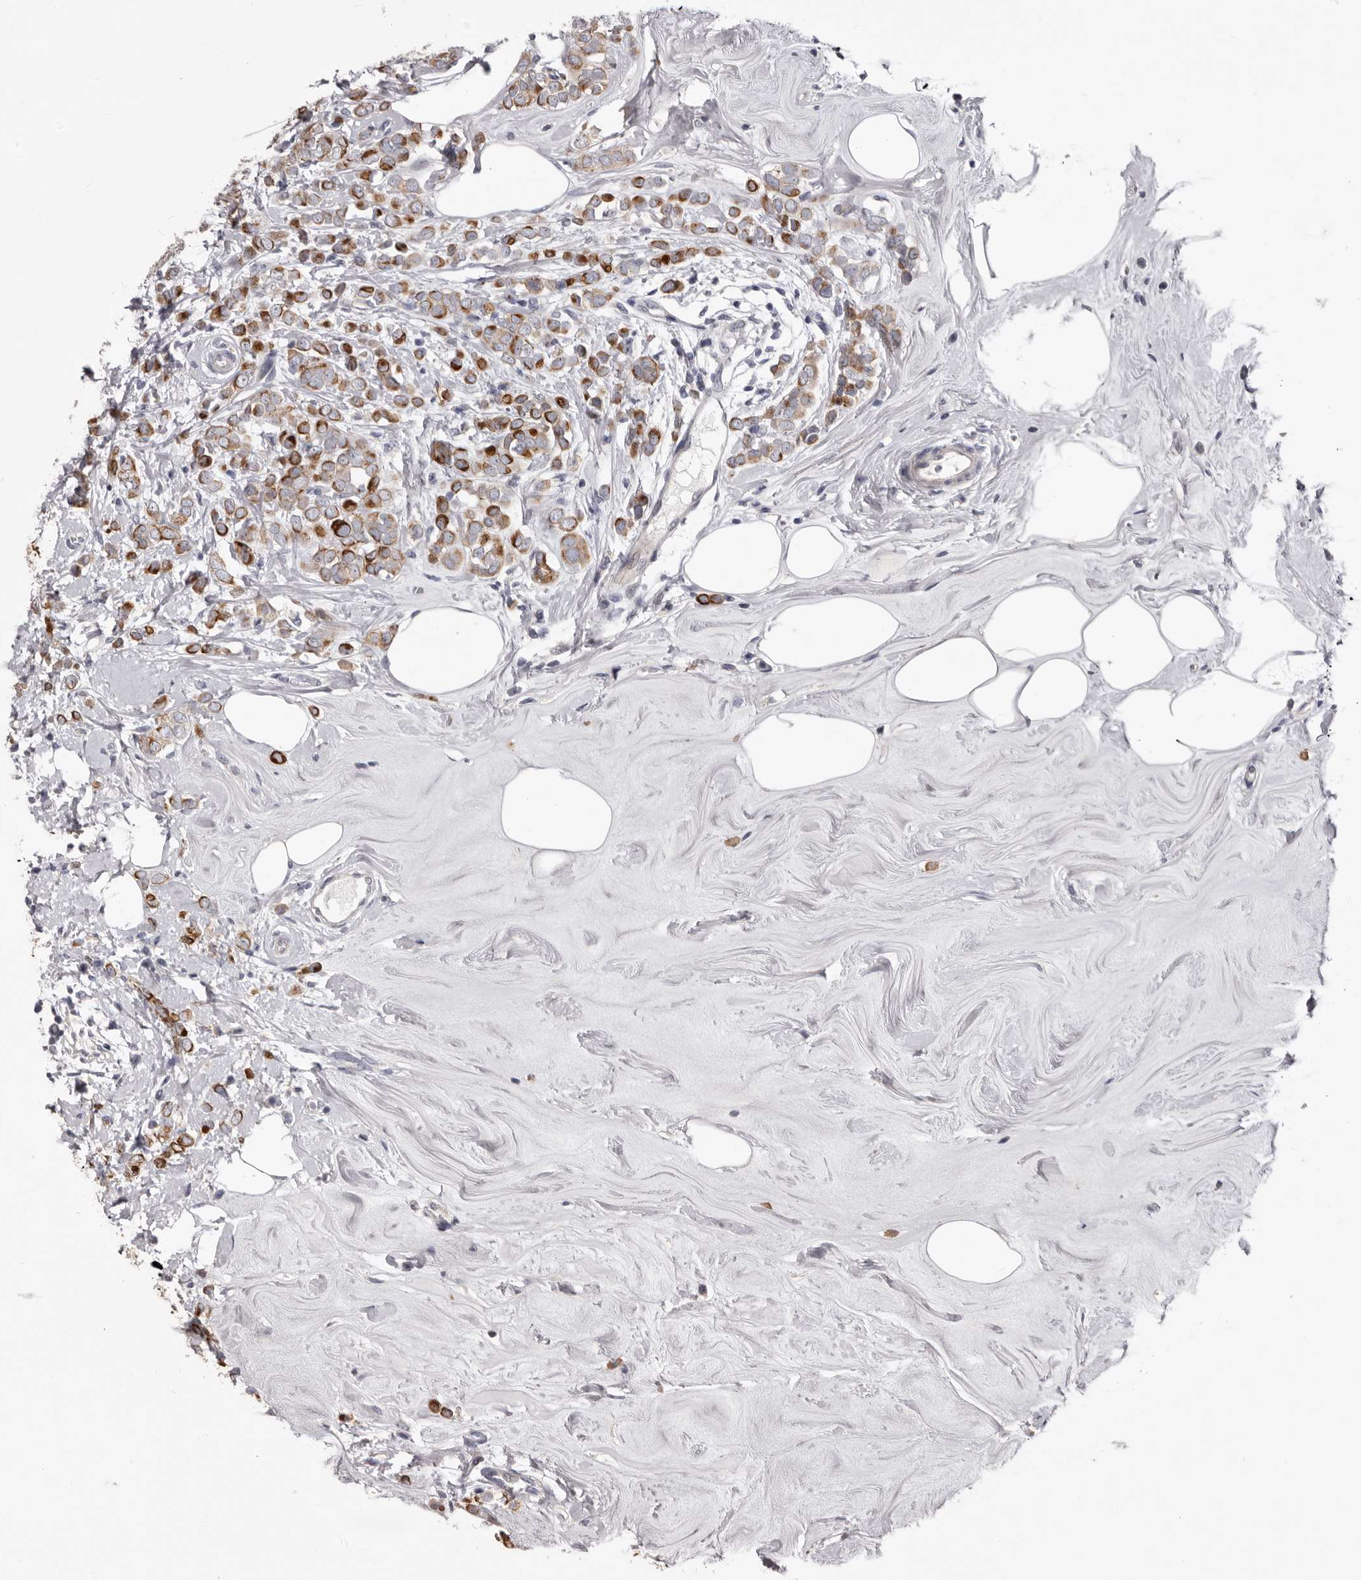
{"staining": {"intensity": "strong", "quantity": ">75%", "location": "cytoplasmic/membranous"}, "tissue": "breast cancer", "cell_type": "Tumor cells", "image_type": "cancer", "snomed": [{"axis": "morphology", "description": "Lobular carcinoma"}, {"axis": "topography", "description": "Breast"}], "caption": "Immunohistochemical staining of human lobular carcinoma (breast) shows high levels of strong cytoplasmic/membranous protein positivity in about >75% of tumor cells. (Brightfield microscopy of DAB IHC at high magnification).", "gene": "LPAR6", "patient": {"sex": "female", "age": 47}}